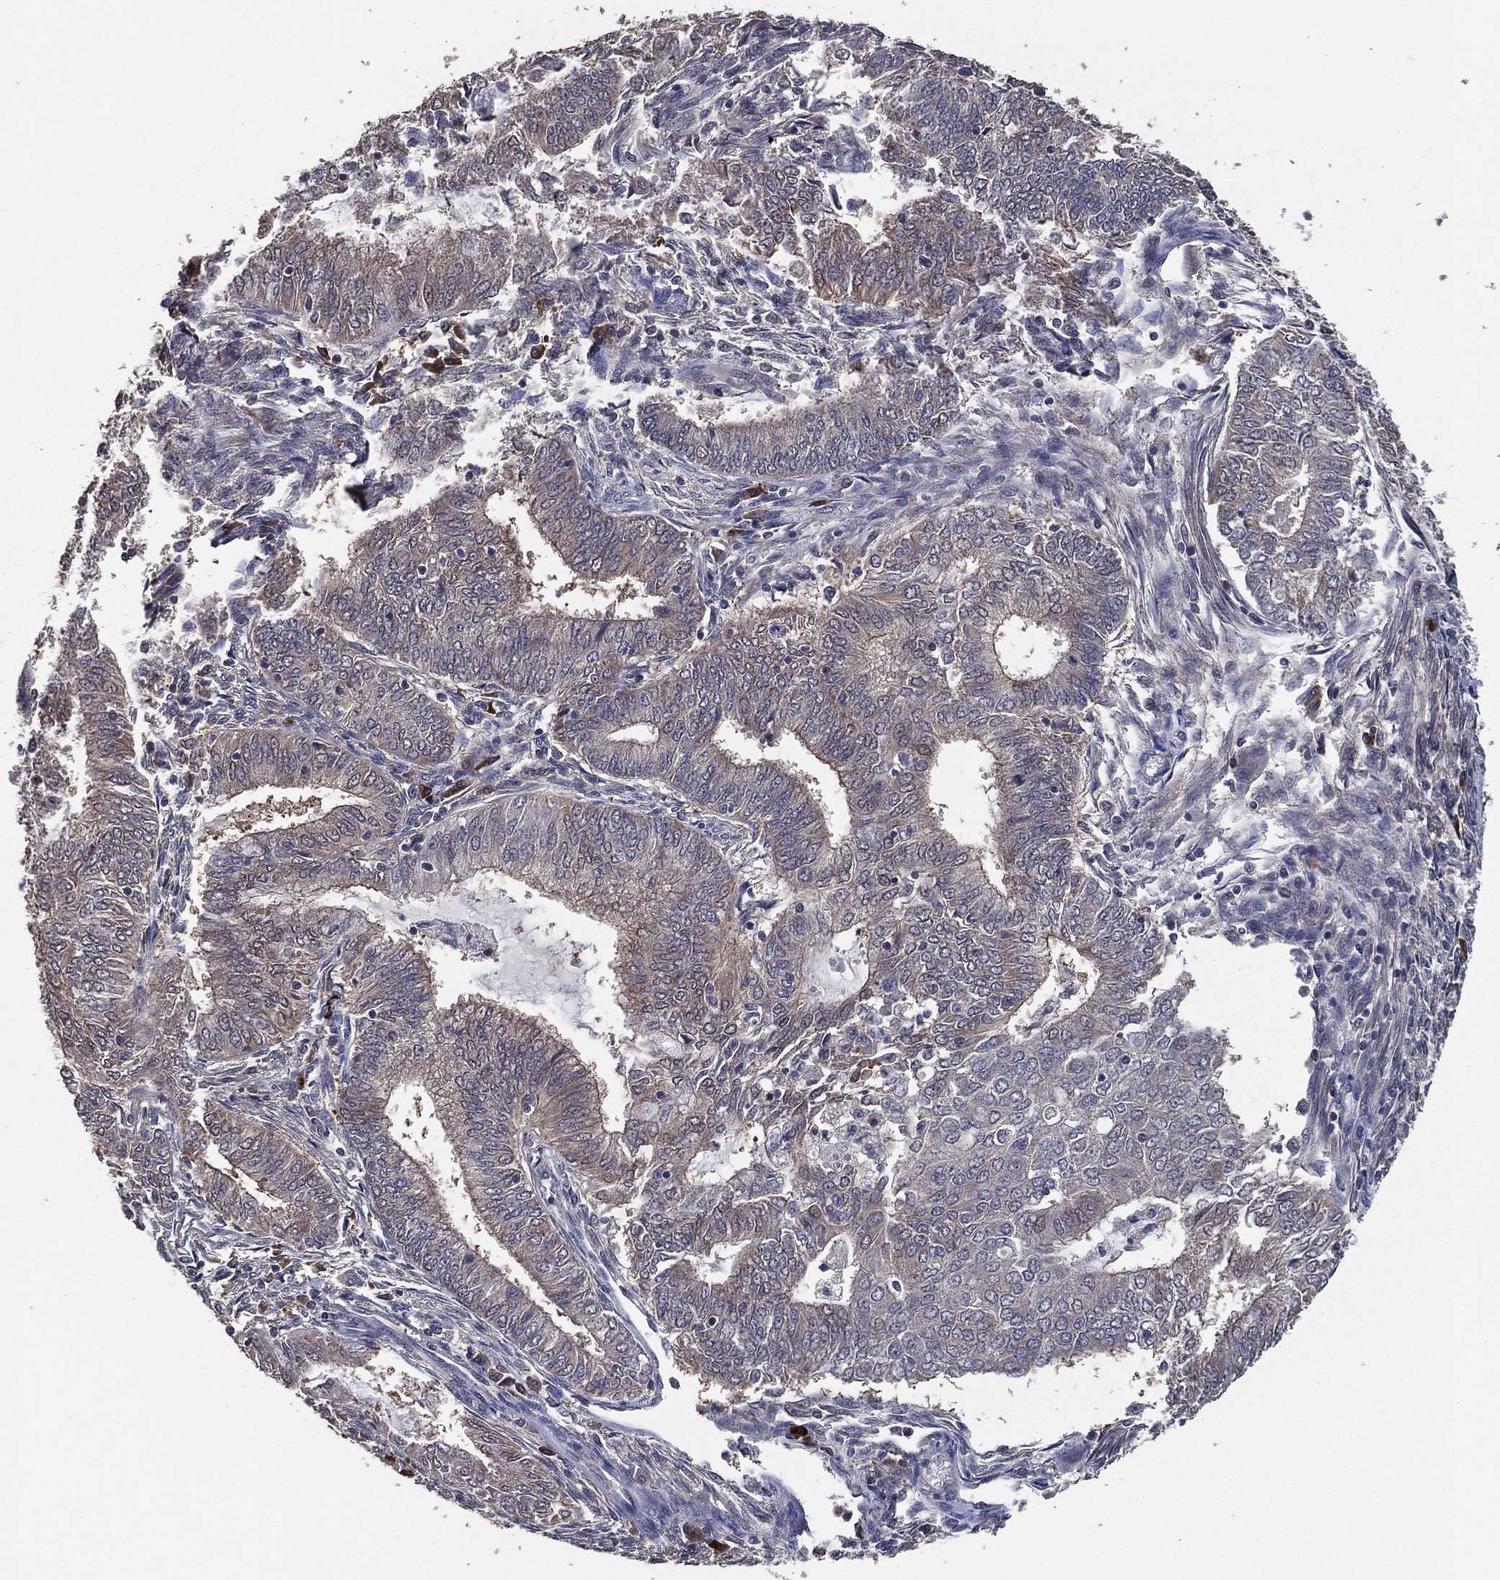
{"staining": {"intensity": "weak", "quantity": "<25%", "location": "cytoplasmic/membranous"}, "tissue": "endometrial cancer", "cell_type": "Tumor cells", "image_type": "cancer", "snomed": [{"axis": "morphology", "description": "Adenocarcinoma, NOS"}, {"axis": "topography", "description": "Endometrium"}], "caption": "The histopathology image exhibits no staining of tumor cells in adenocarcinoma (endometrial). (DAB immunohistochemistry, high magnification).", "gene": "PCNT", "patient": {"sex": "female", "age": 62}}